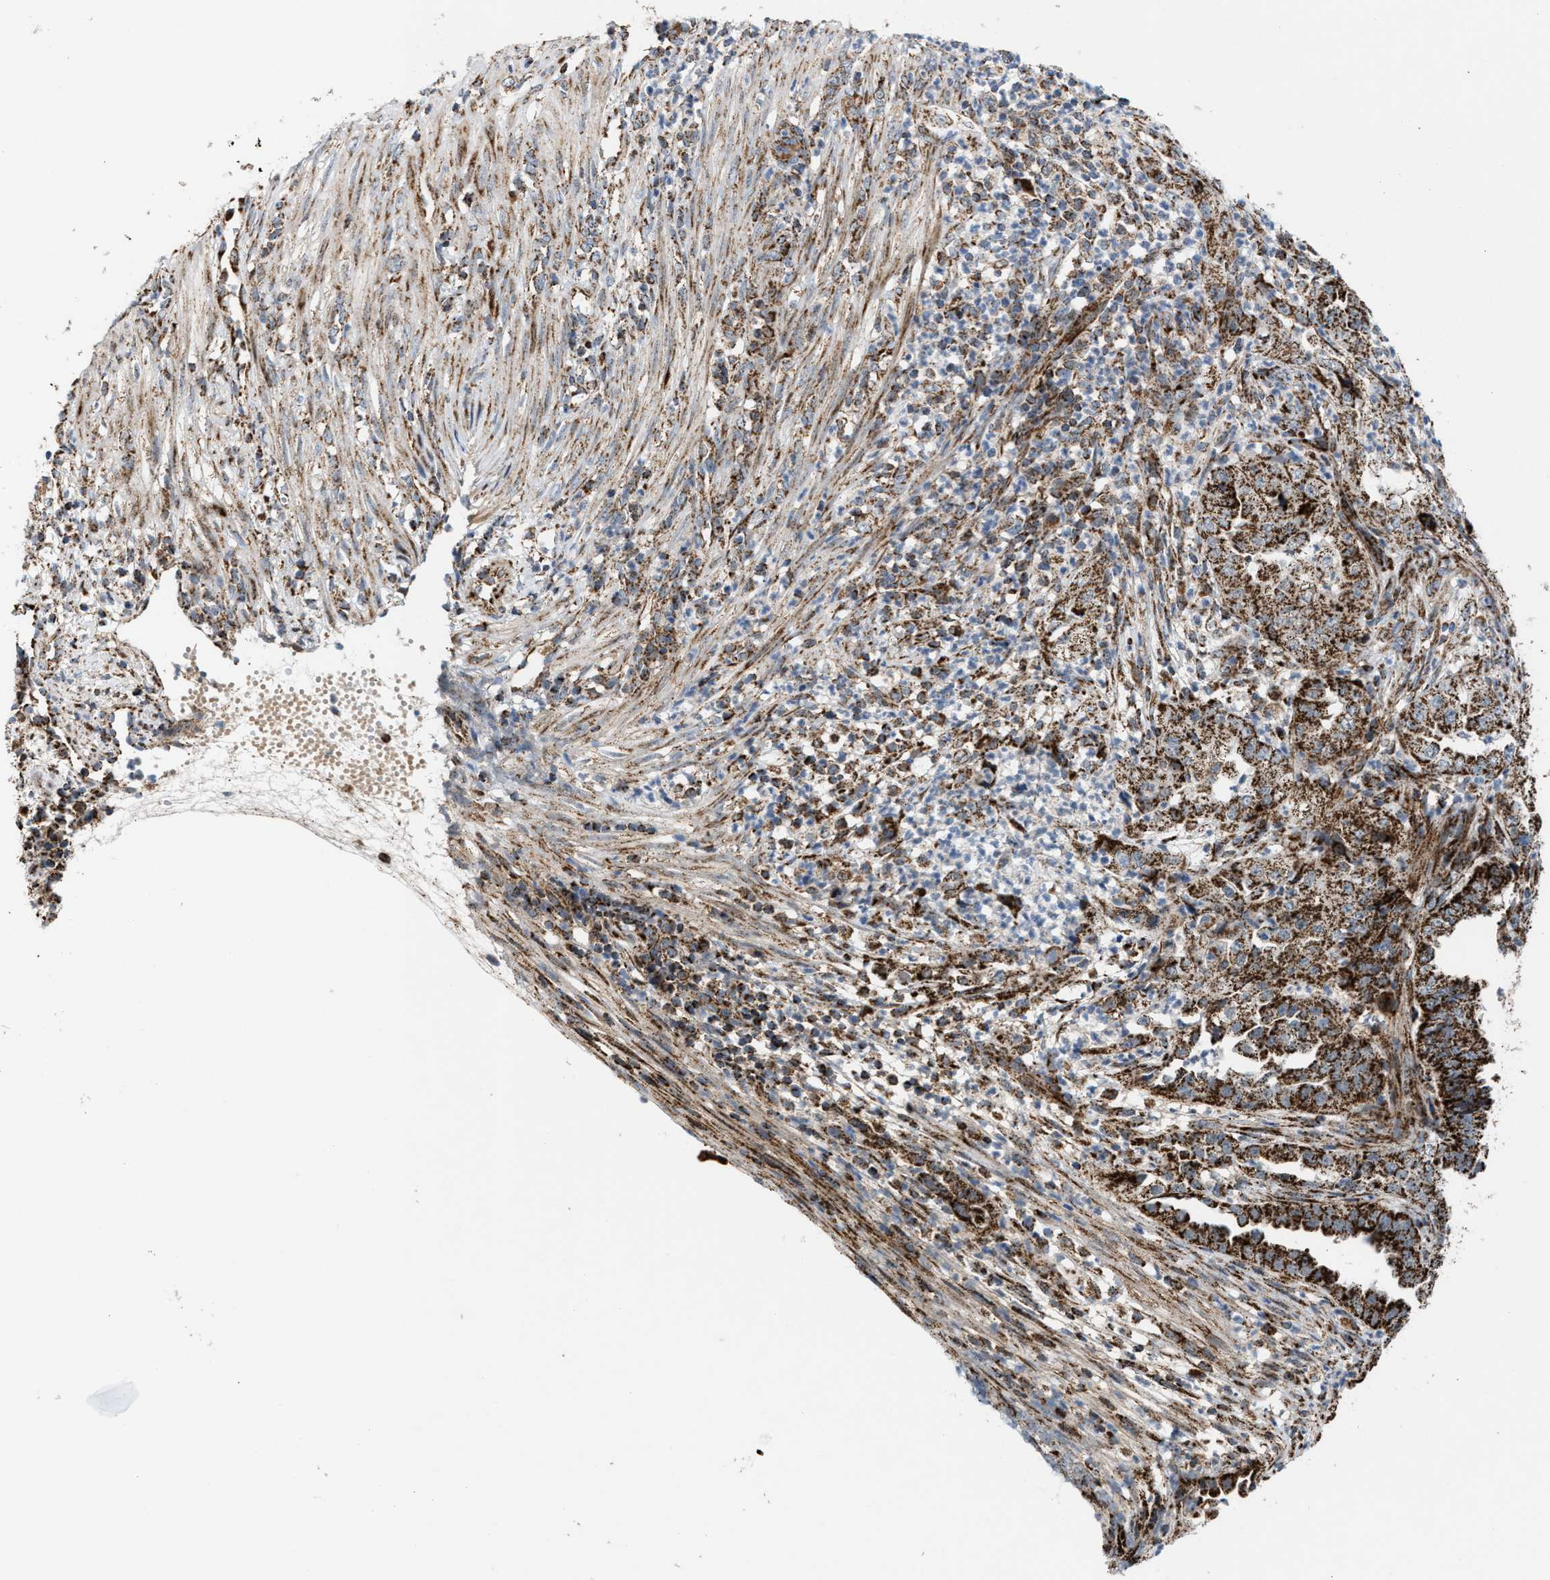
{"staining": {"intensity": "strong", "quantity": ">75%", "location": "cytoplasmic/membranous"}, "tissue": "endometrial cancer", "cell_type": "Tumor cells", "image_type": "cancer", "snomed": [{"axis": "morphology", "description": "Adenocarcinoma, NOS"}, {"axis": "topography", "description": "Endometrium"}], "caption": "Brown immunohistochemical staining in human endometrial adenocarcinoma reveals strong cytoplasmic/membranous positivity in about >75% of tumor cells.", "gene": "PMPCA", "patient": {"sex": "female", "age": 51}}